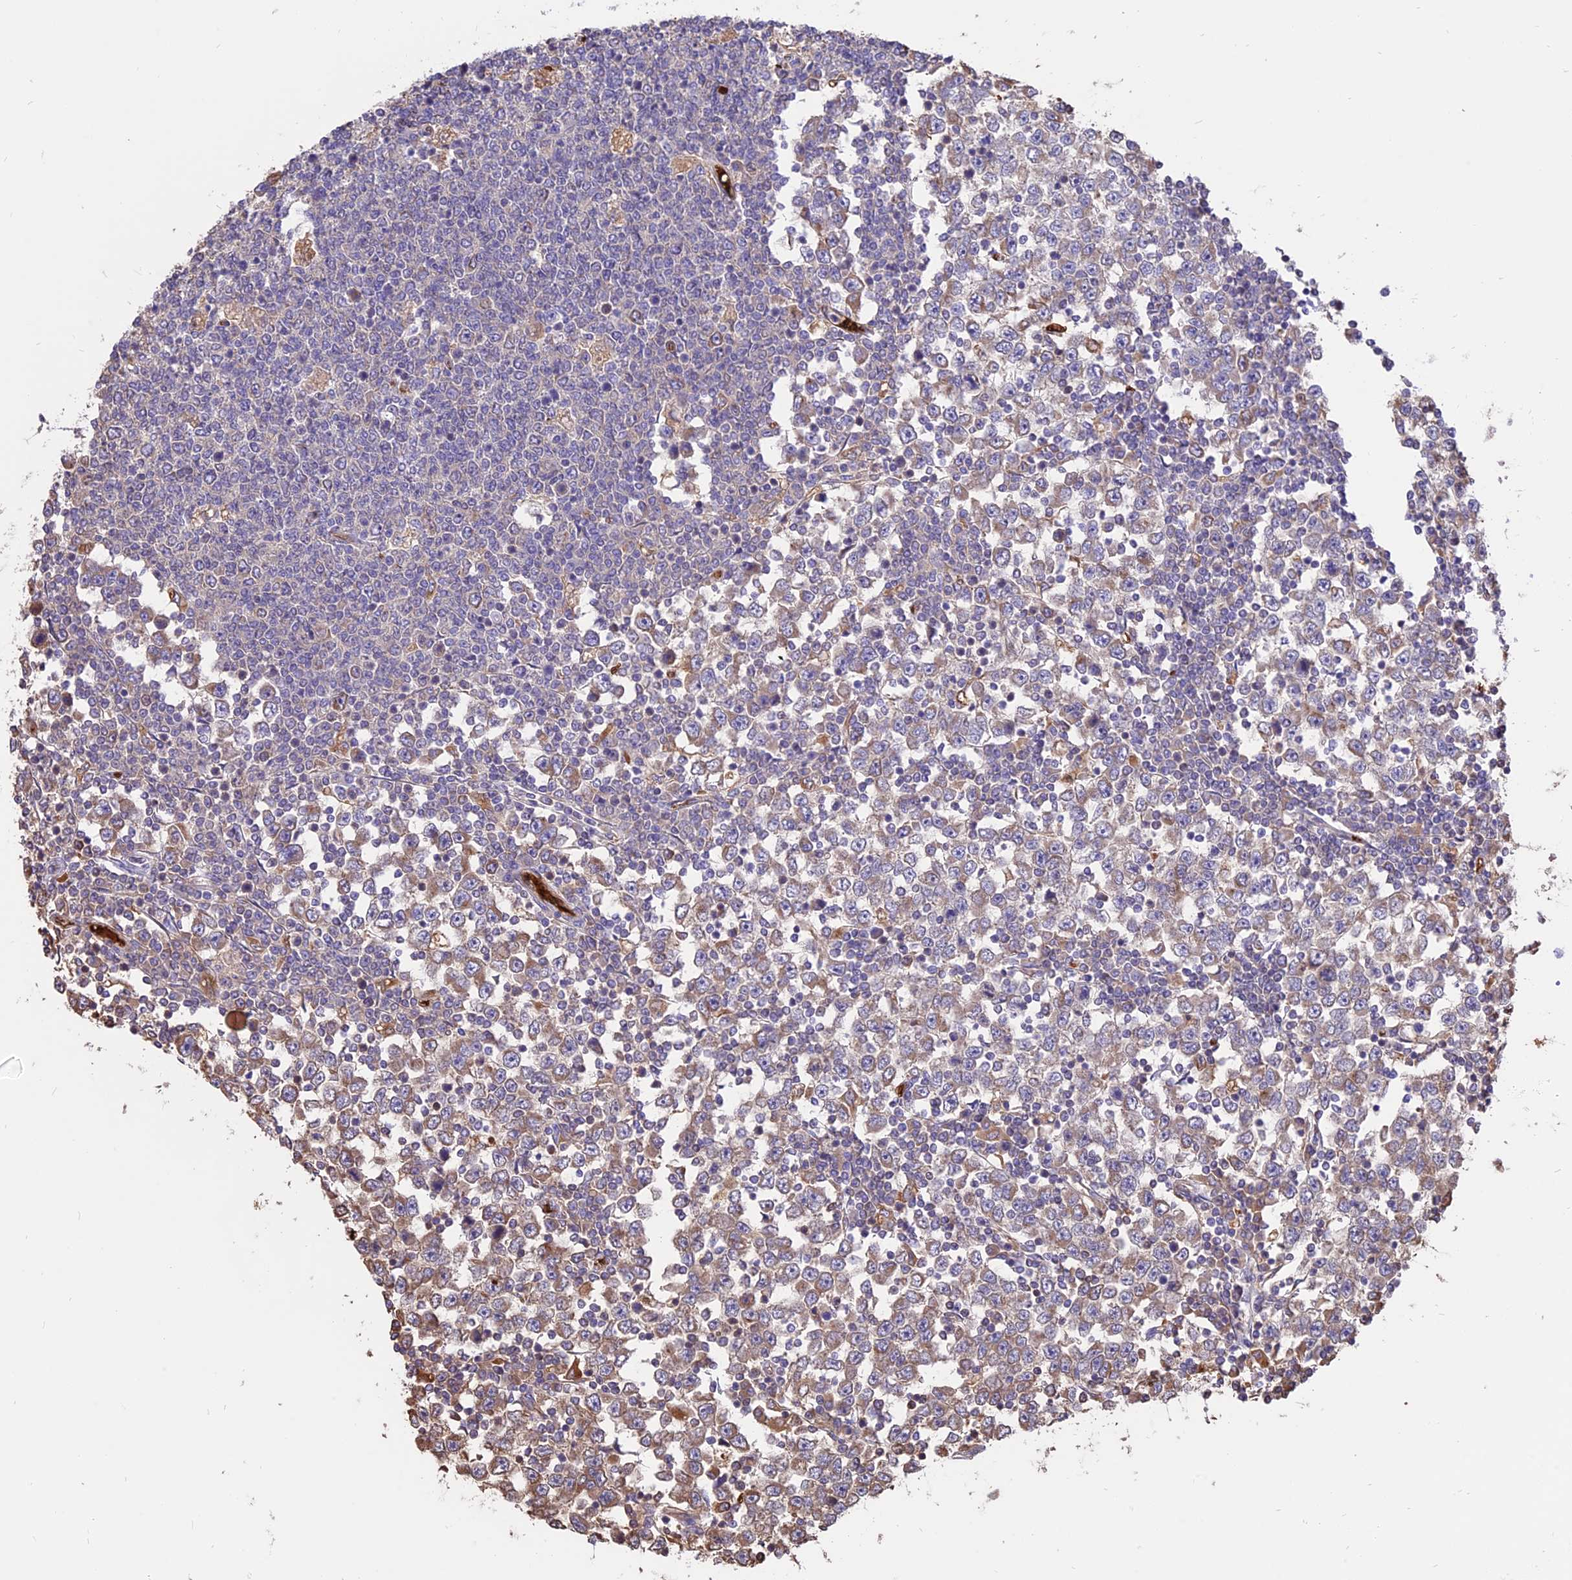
{"staining": {"intensity": "weak", "quantity": "25%-75%", "location": "cytoplasmic/membranous"}, "tissue": "testis cancer", "cell_type": "Tumor cells", "image_type": "cancer", "snomed": [{"axis": "morphology", "description": "Seminoma, NOS"}, {"axis": "topography", "description": "Testis"}], "caption": "There is low levels of weak cytoplasmic/membranous expression in tumor cells of seminoma (testis), as demonstrated by immunohistochemical staining (brown color).", "gene": "TTC4", "patient": {"sex": "male", "age": 65}}